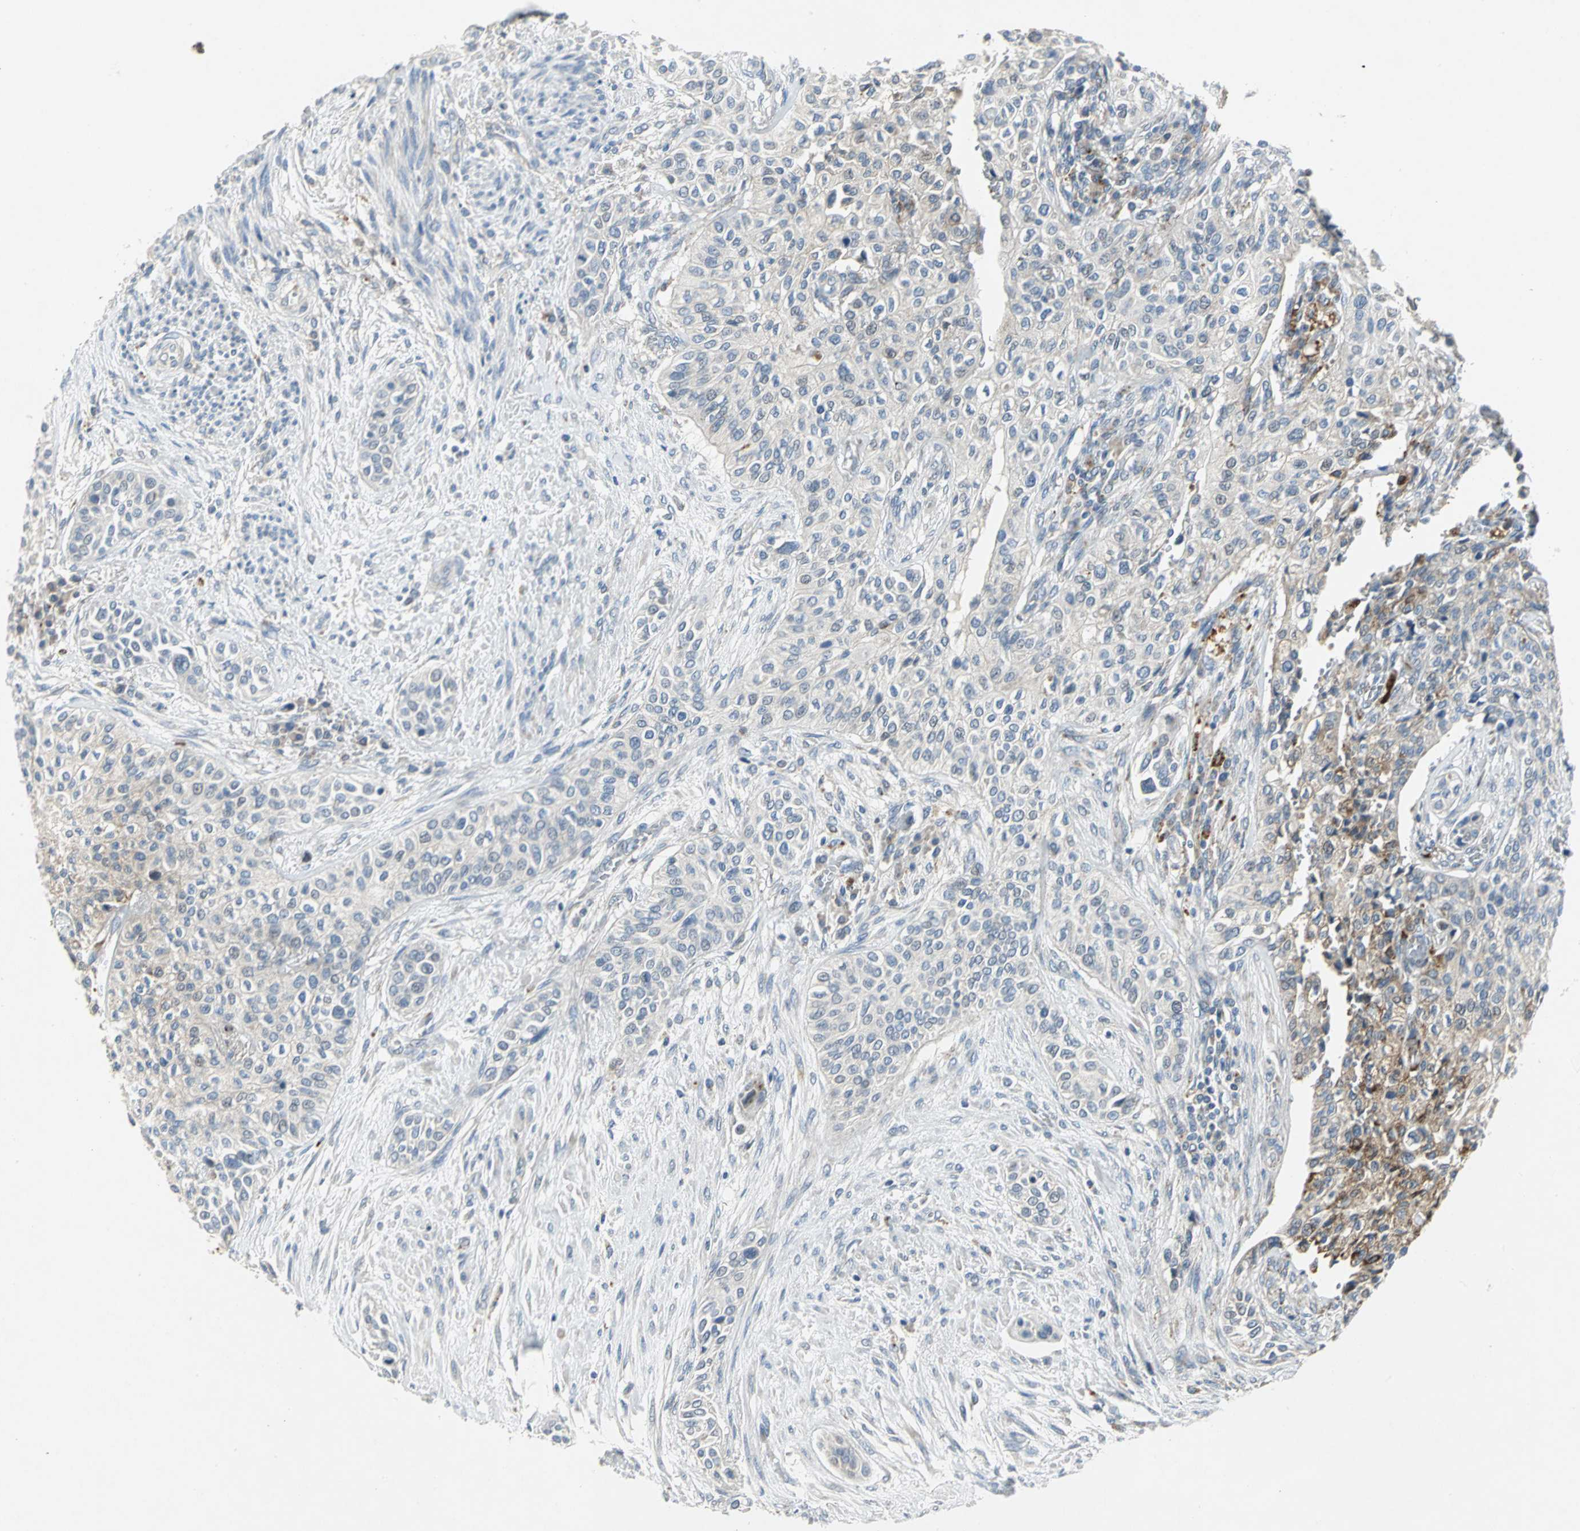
{"staining": {"intensity": "weak", "quantity": "<25%", "location": "cytoplasmic/membranous"}, "tissue": "urothelial cancer", "cell_type": "Tumor cells", "image_type": "cancer", "snomed": [{"axis": "morphology", "description": "Urothelial carcinoma, High grade"}, {"axis": "topography", "description": "Urinary bladder"}], "caption": "There is no significant positivity in tumor cells of urothelial cancer. The staining is performed using DAB brown chromogen with nuclei counter-stained in using hematoxylin.", "gene": "SPPL2B", "patient": {"sex": "male", "age": 74}}